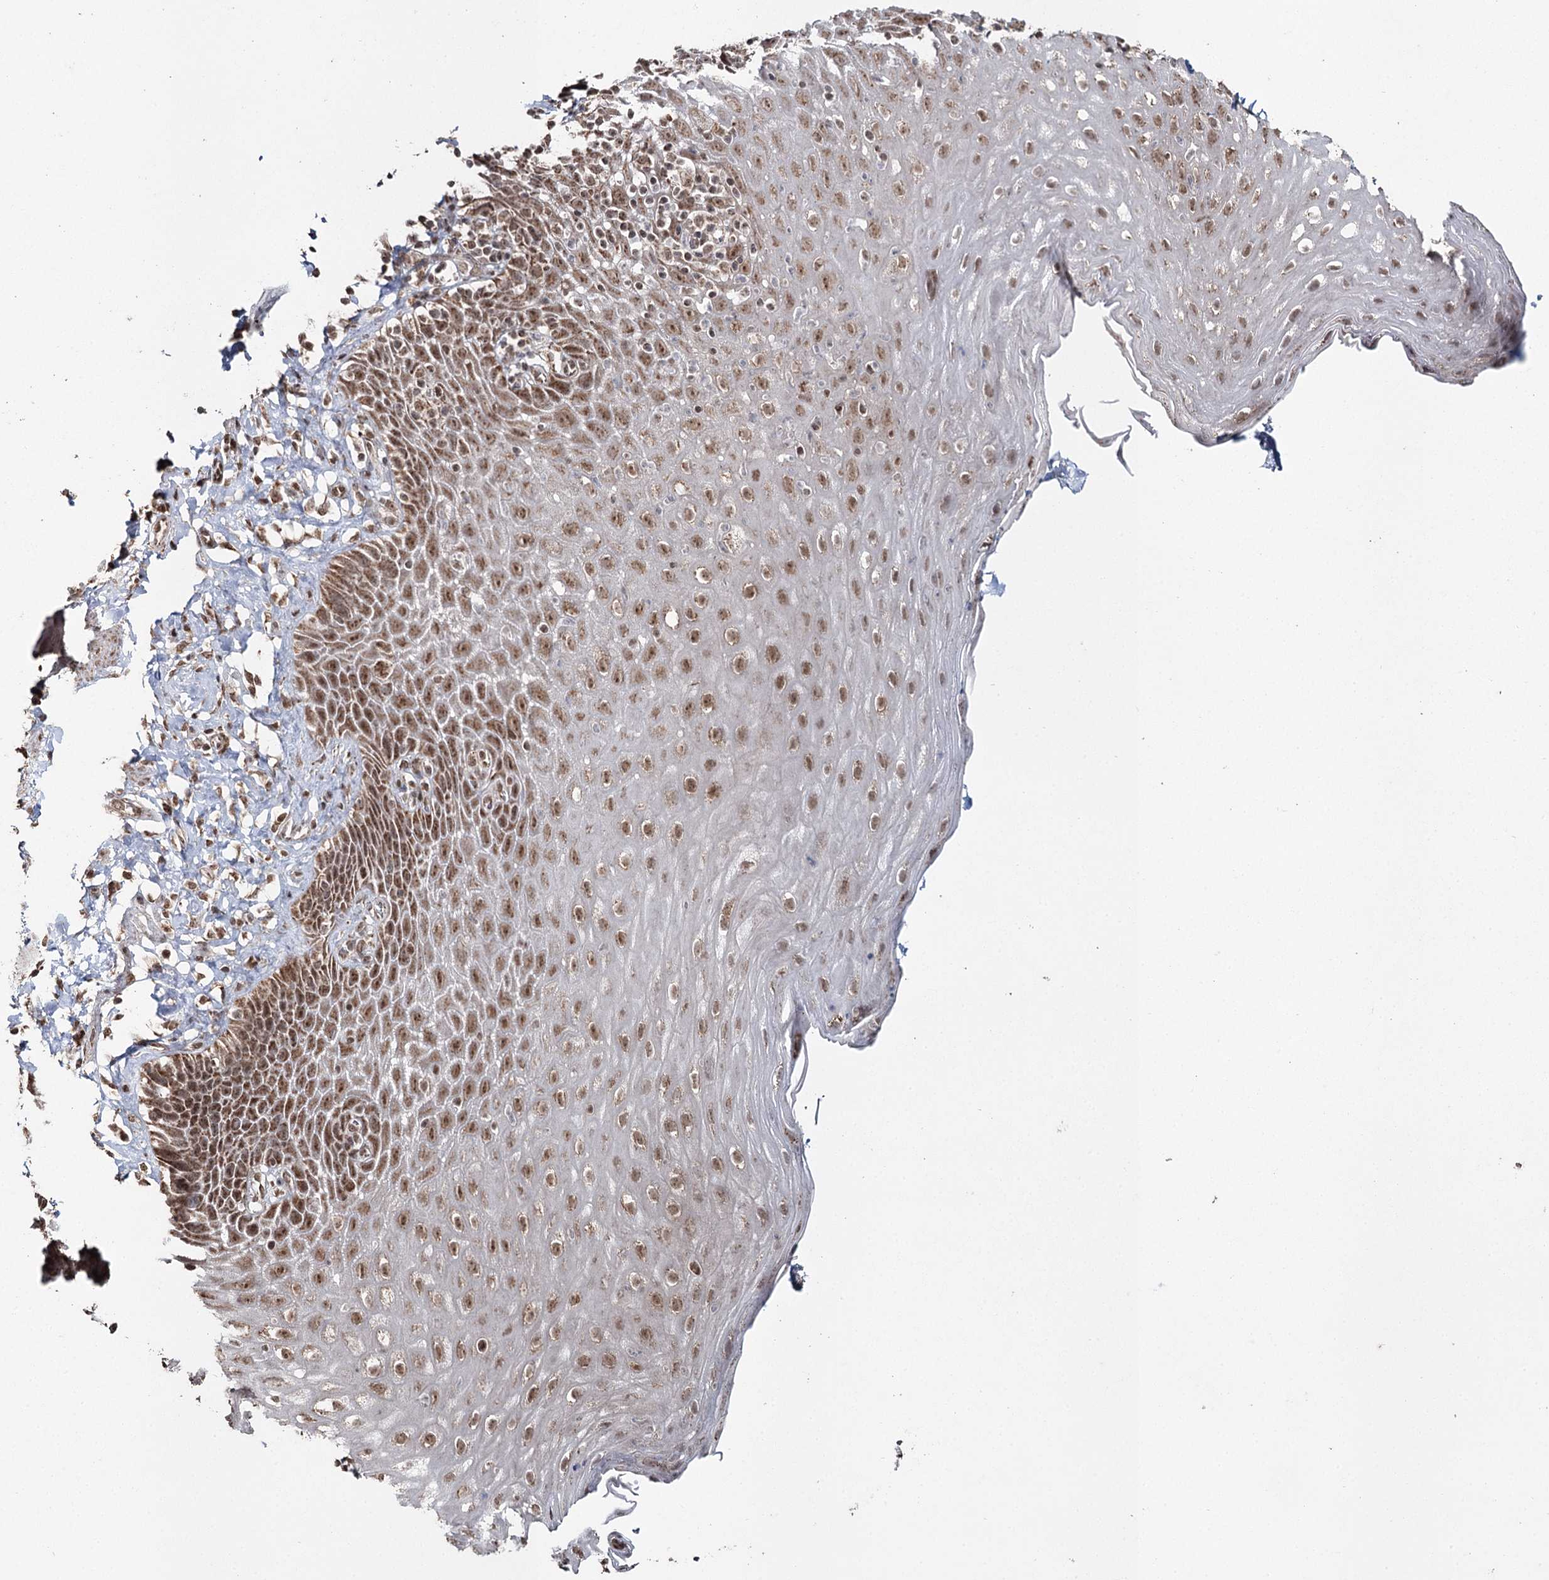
{"staining": {"intensity": "moderate", "quantity": ">75%", "location": "cytoplasmic/membranous,nuclear"}, "tissue": "esophagus", "cell_type": "Squamous epithelial cells", "image_type": "normal", "snomed": [{"axis": "morphology", "description": "Normal tissue, NOS"}, {"axis": "topography", "description": "Esophagus"}], "caption": "Normal esophagus was stained to show a protein in brown. There is medium levels of moderate cytoplasmic/membranous,nuclear positivity in about >75% of squamous epithelial cells.", "gene": "PDHX", "patient": {"sex": "female", "age": 61}}